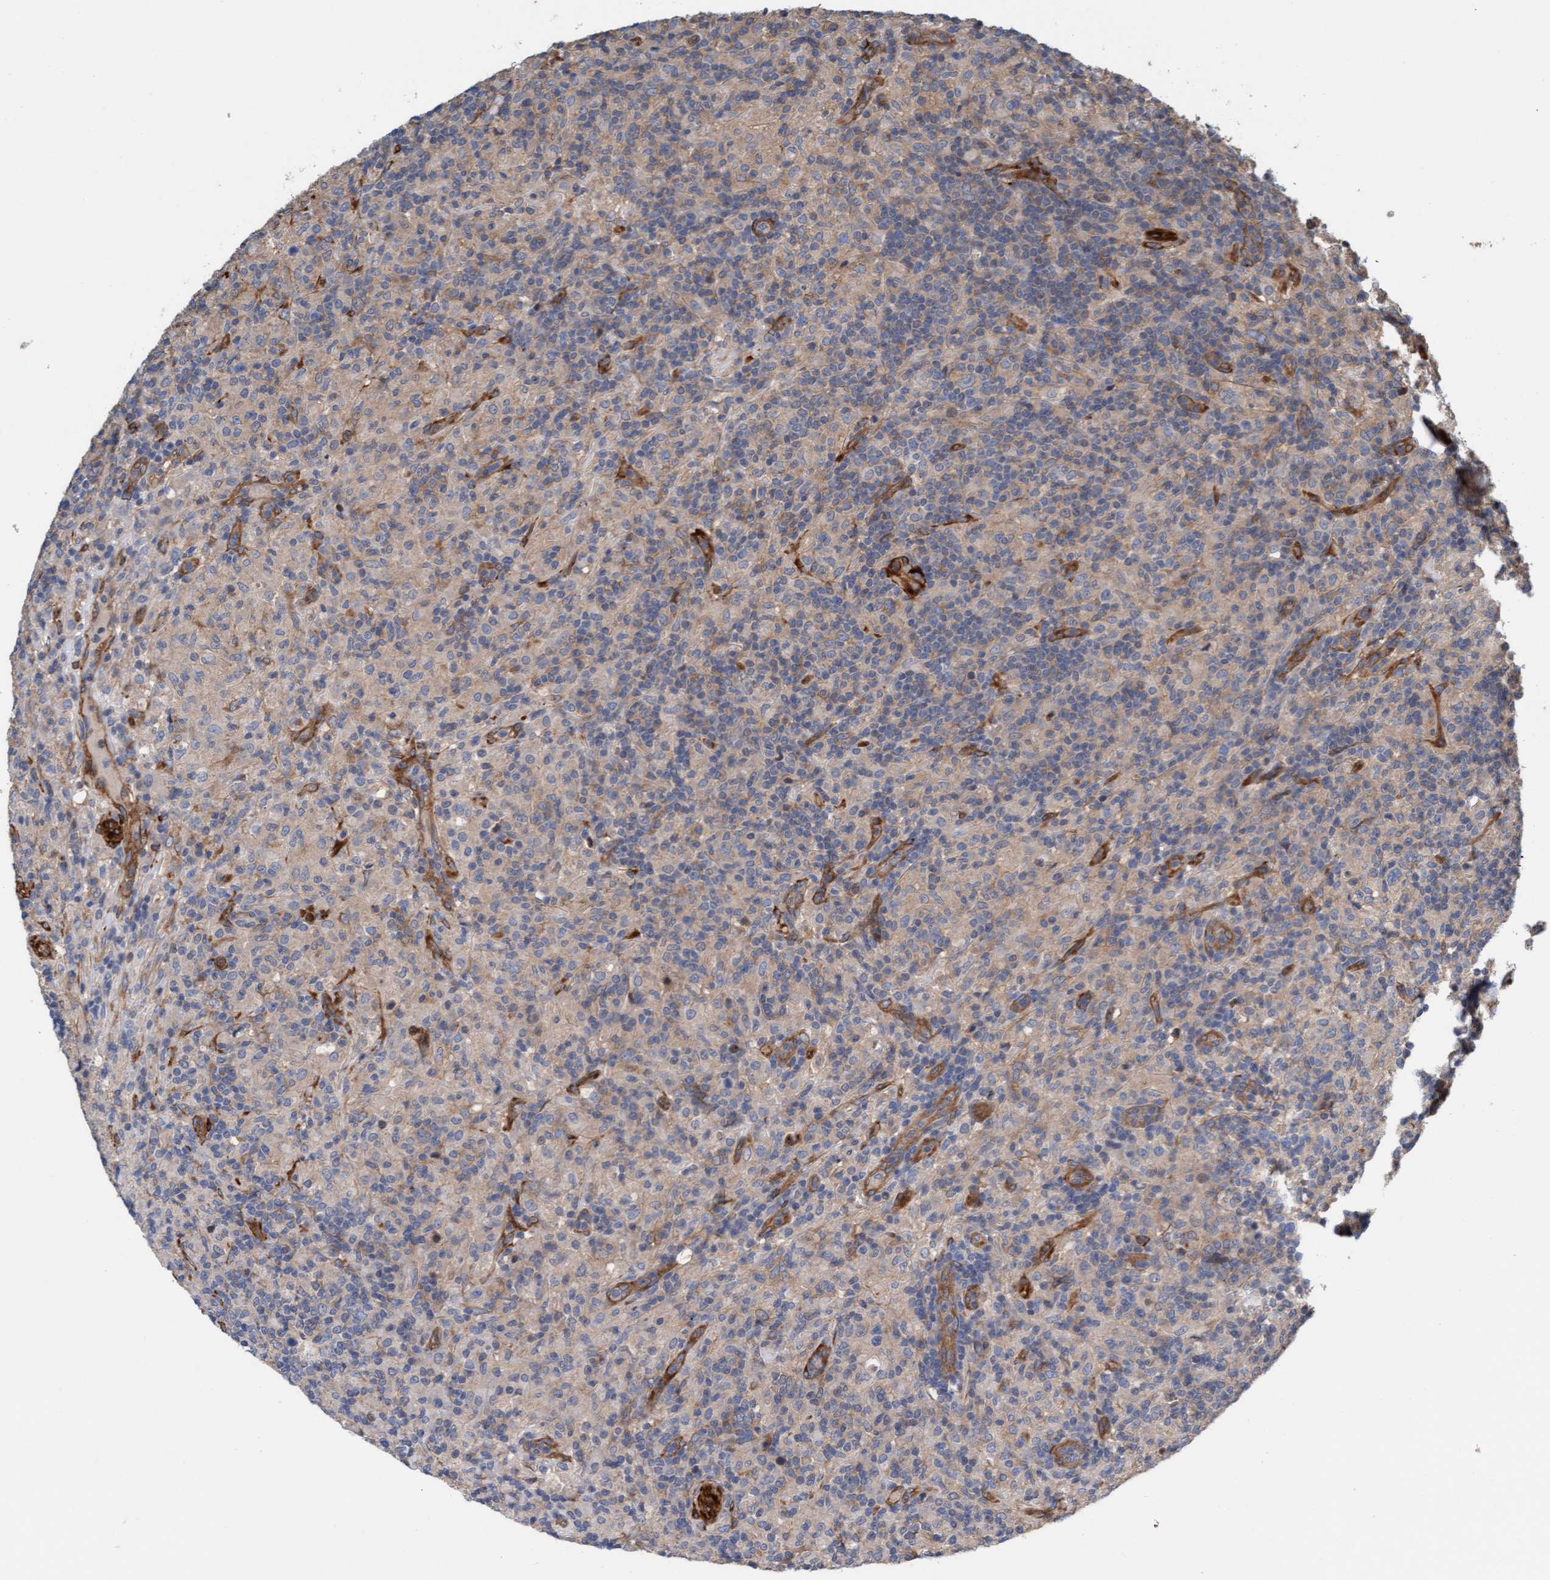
{"staining": {"intensity": "weak", "quantity": ">75%", "location": "cytoplasmic/membranous"}, "tissue": "lymphoma", "cell_type": "Tumor cells", "image_type": "cancer", "snomed": [{"axis": "morphology", "description": "Hodgkin's disease, NOS"}, {"axis": "topography", "description": "Lymph node"}], "caption": "Protein staining of lymphoma tissue exhibits weak cytoplasmic/membranous staining in approximately >75% of tumor cells.", "gene": "FMNL3", "patient": {"sex": "male", "age": 70}}